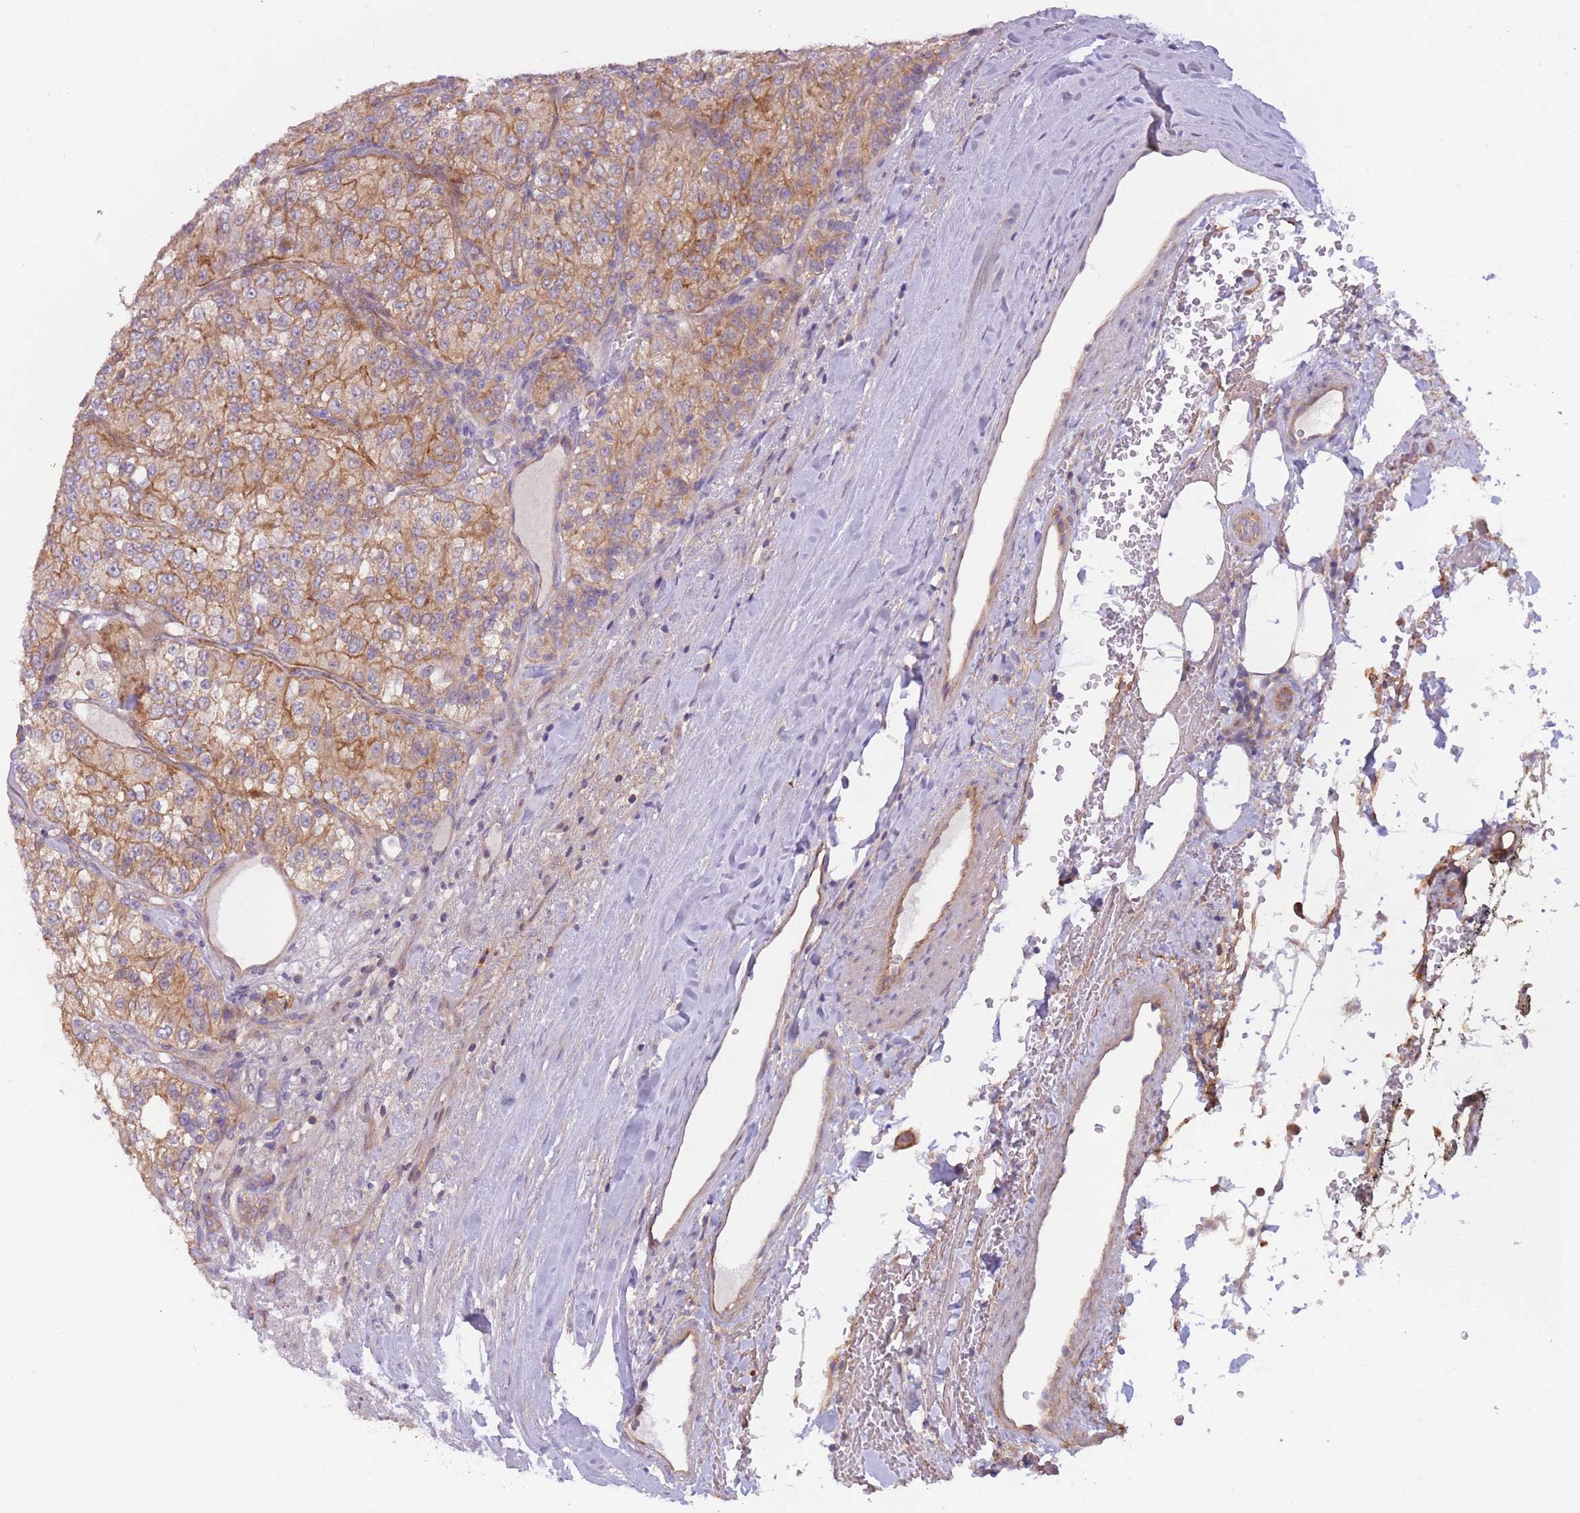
{"staining": {"intensity": "moderate", "quantity": ">75%", "location": "cytoplasmic/membranous"}, "tissue": "renal cancer", "cell_type": "Tumor cells", "image_type": "cancer", "snomed": [{"axis": "morphology", "description": "Adenocarcinoma, NOS"}, {"axis": "topography", "description": "Kidney"}], "caption": "A brown stain highlights moderate cytoplasmic/membranous positivity of a protein in renal adenocarcinoma tumor cells.", "gene": "WDR93", "patient": {"sex": "female", "age": 63}}